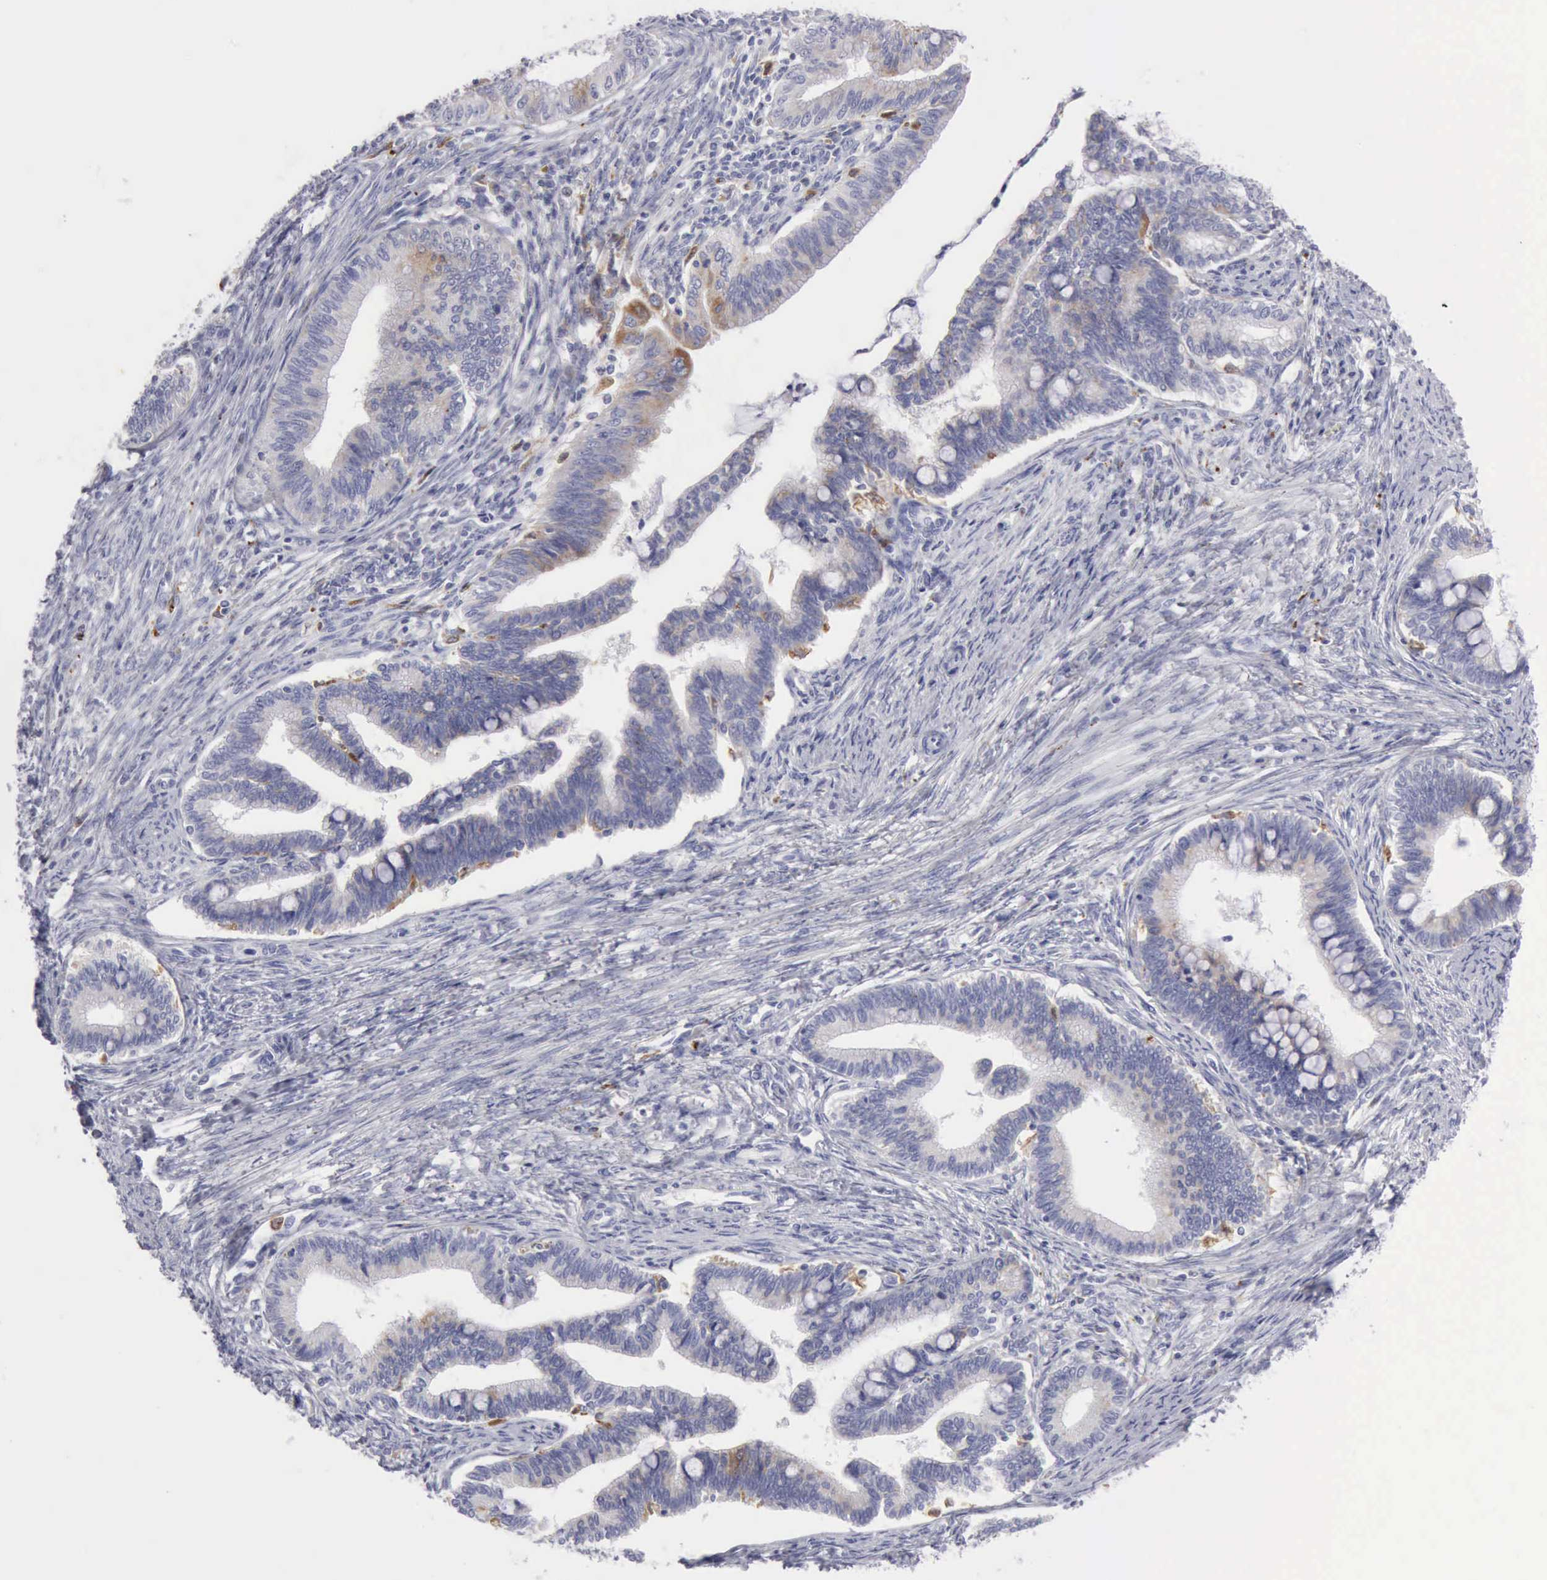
{"staining": {"intensity": "weak", "quantity": "25%-75%", "location": "cytoplasmic/membranous"}, "tissue": "cervical cancer", "cell_type": "Tumor cells", "image_type": "cancer", "snomed": [{"axis": "morphology", "description": "Adenocarcinoma, NOS"}, {"axis": "topography", "description": "Cervix"}], "caption": "There is low levels of weak cytoplasmic/membranous positivity in tumor cells of cervical adenocarcinoma, as demonstrated by immunohistochemical staining (brown color).", "gene": "CTSS", "patient": {"sex": "female", "age": 36}}